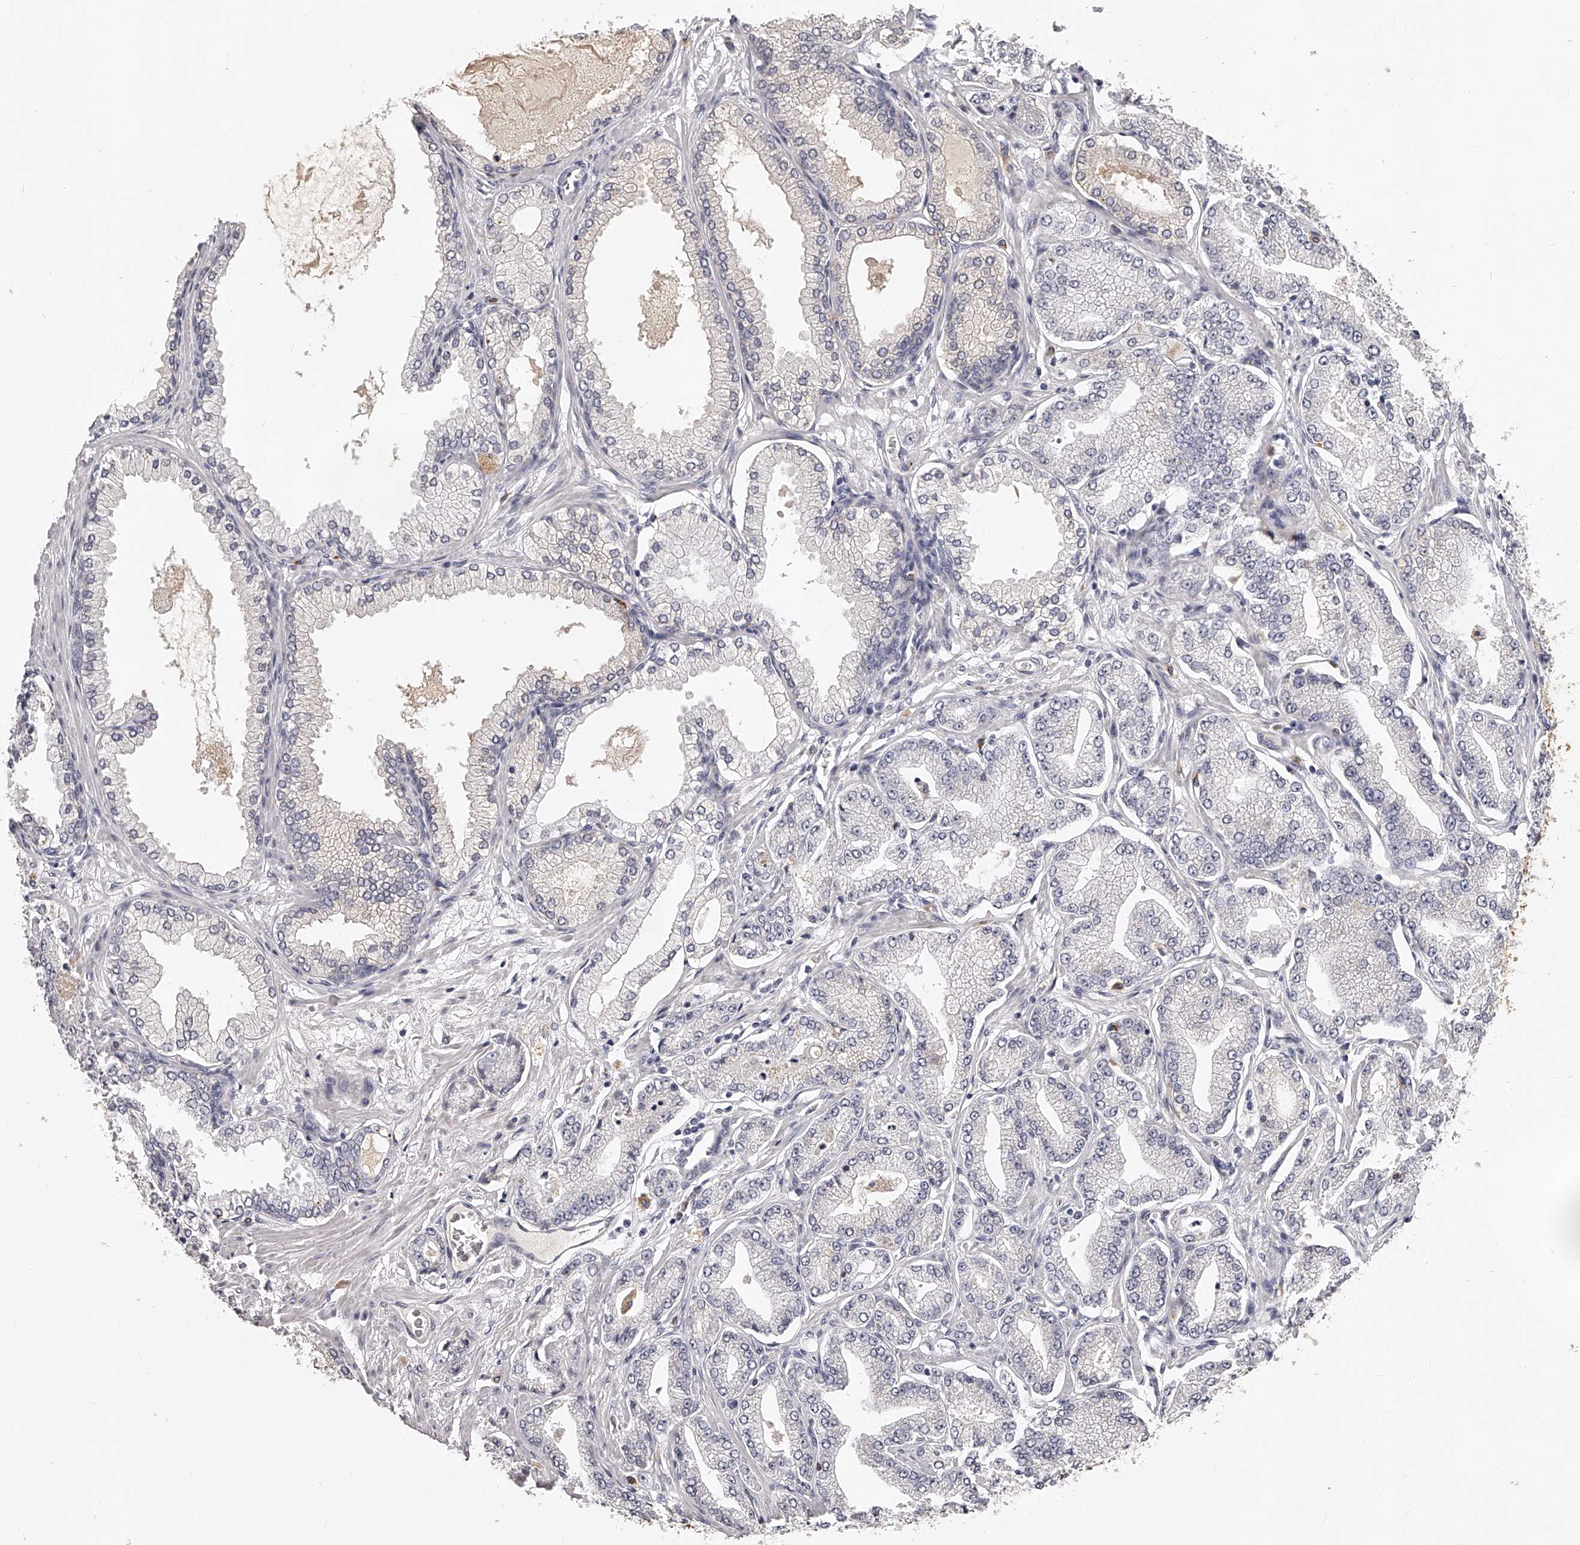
{"staining": {"intensity": "negative", "quantity": "none", "location": "none"}, "tissue": "prostate cancer", "cell_type": "Tumor cells", "image_type": "cancer", "snomed": [{"axis": "morphology", "description": "Adenocarcinoma, Low grade"}, {"axis": "topography", "description": "Prostate"}], "caption": "Immunohistochemistry (IHC) of human prostate cancer reveals no positivity in tumor cells.", "gene": "DMRT1", "patient": {"sex": "male", "age": 63}}